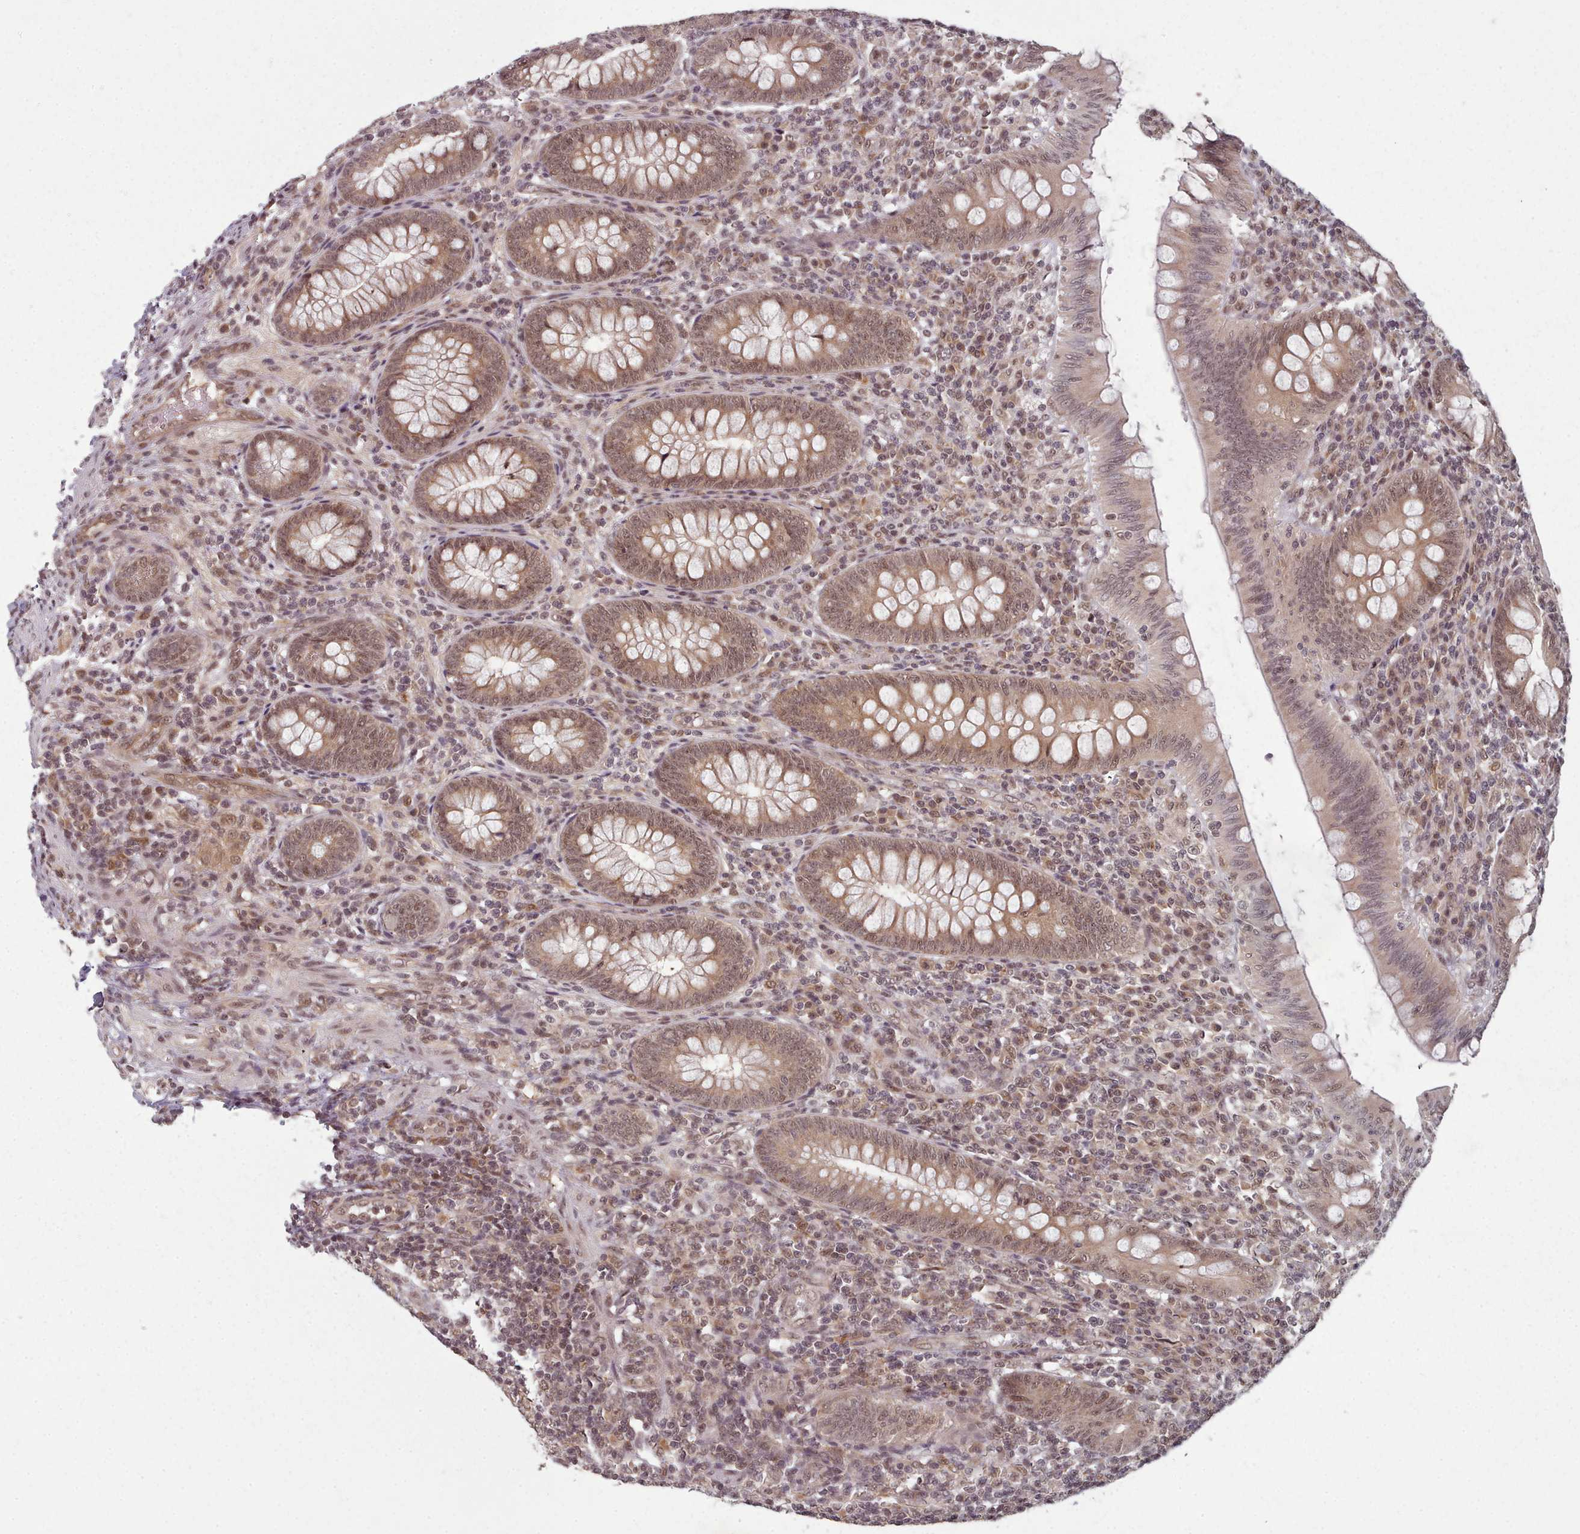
{"staining": {"intensity": "moderate", "quantity": ">75%", "location": "cytoplasmic/membranous,nuclear"}, "tissue": "appendix", "cell_type": "Glandular cells", "image_type": "normal", "snomed": [{"axis": "morphology", "description": "Normal tissue, NOS"}, {"axis": "topography", "description": "Appendix"}], "caption": "Moderate cytoplasmic/membranous,nuclear positivity for a protein is identified in about >75% of glandular cells of unremarkable appendix using immunohistochemistry.", "gene": "DHX8", "patient": {"sex": "male", "age": 14}}